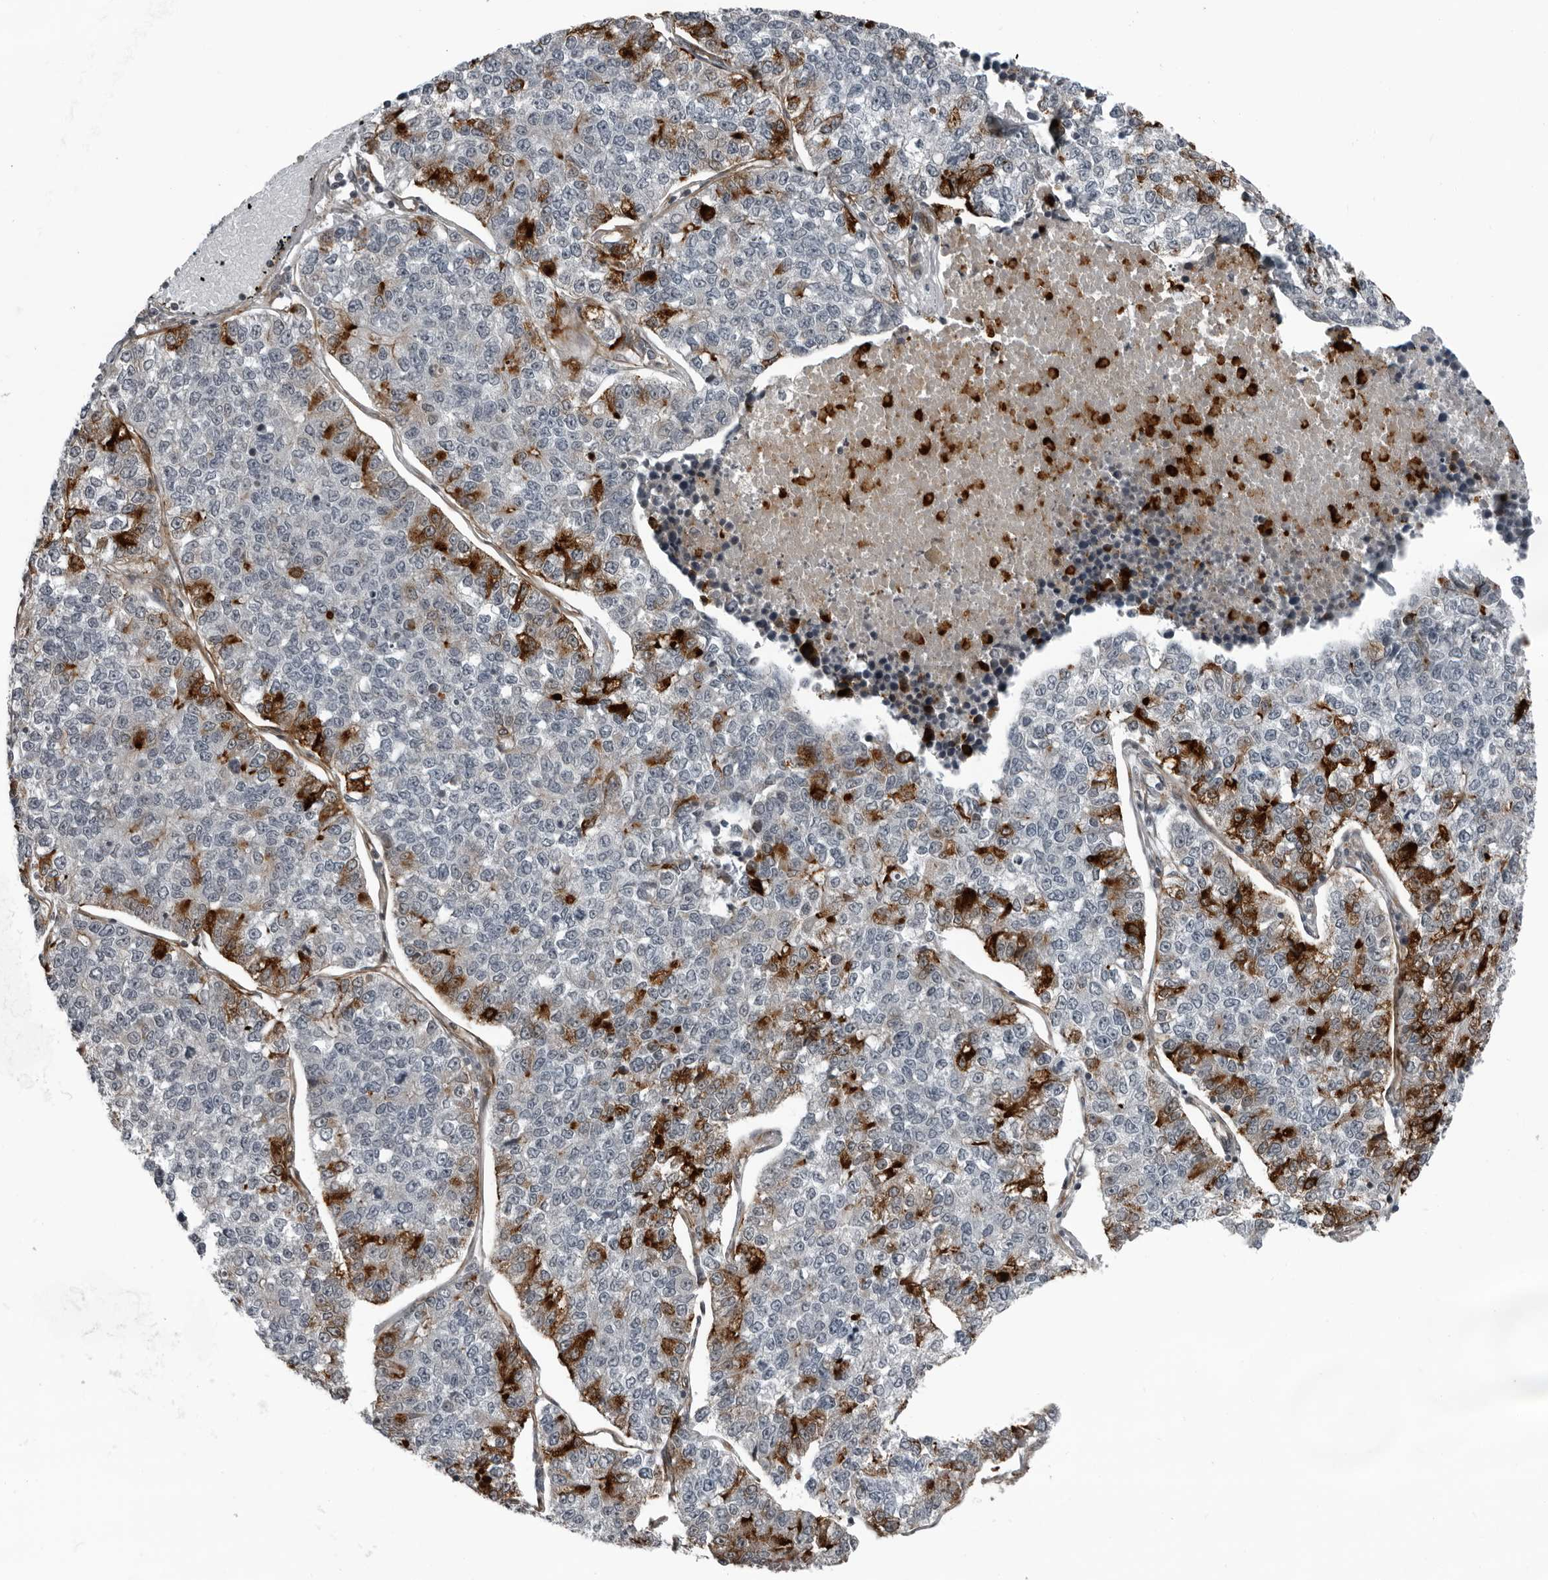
{"staining": {"intensity": "strong", "quantity": "<25%", "location": "cytoplasmic/membranous"}, "tissue": "lung cancer", "cell_type": "Tumor cells", "image_type": "cancer", "snomed": [{"axis": "morphology", "description": "Adenocarcinoma, NOS"}, {"axis": "topography", "description": "Lung"}], "caption": "Strong cytoplasmic/membranous protein staining is seen in approximately <25% of tumor cells in lung cancer (adenocarcinoma).", "gene": "FAM102B", "patient": {"sex": "male", "age": 49}}